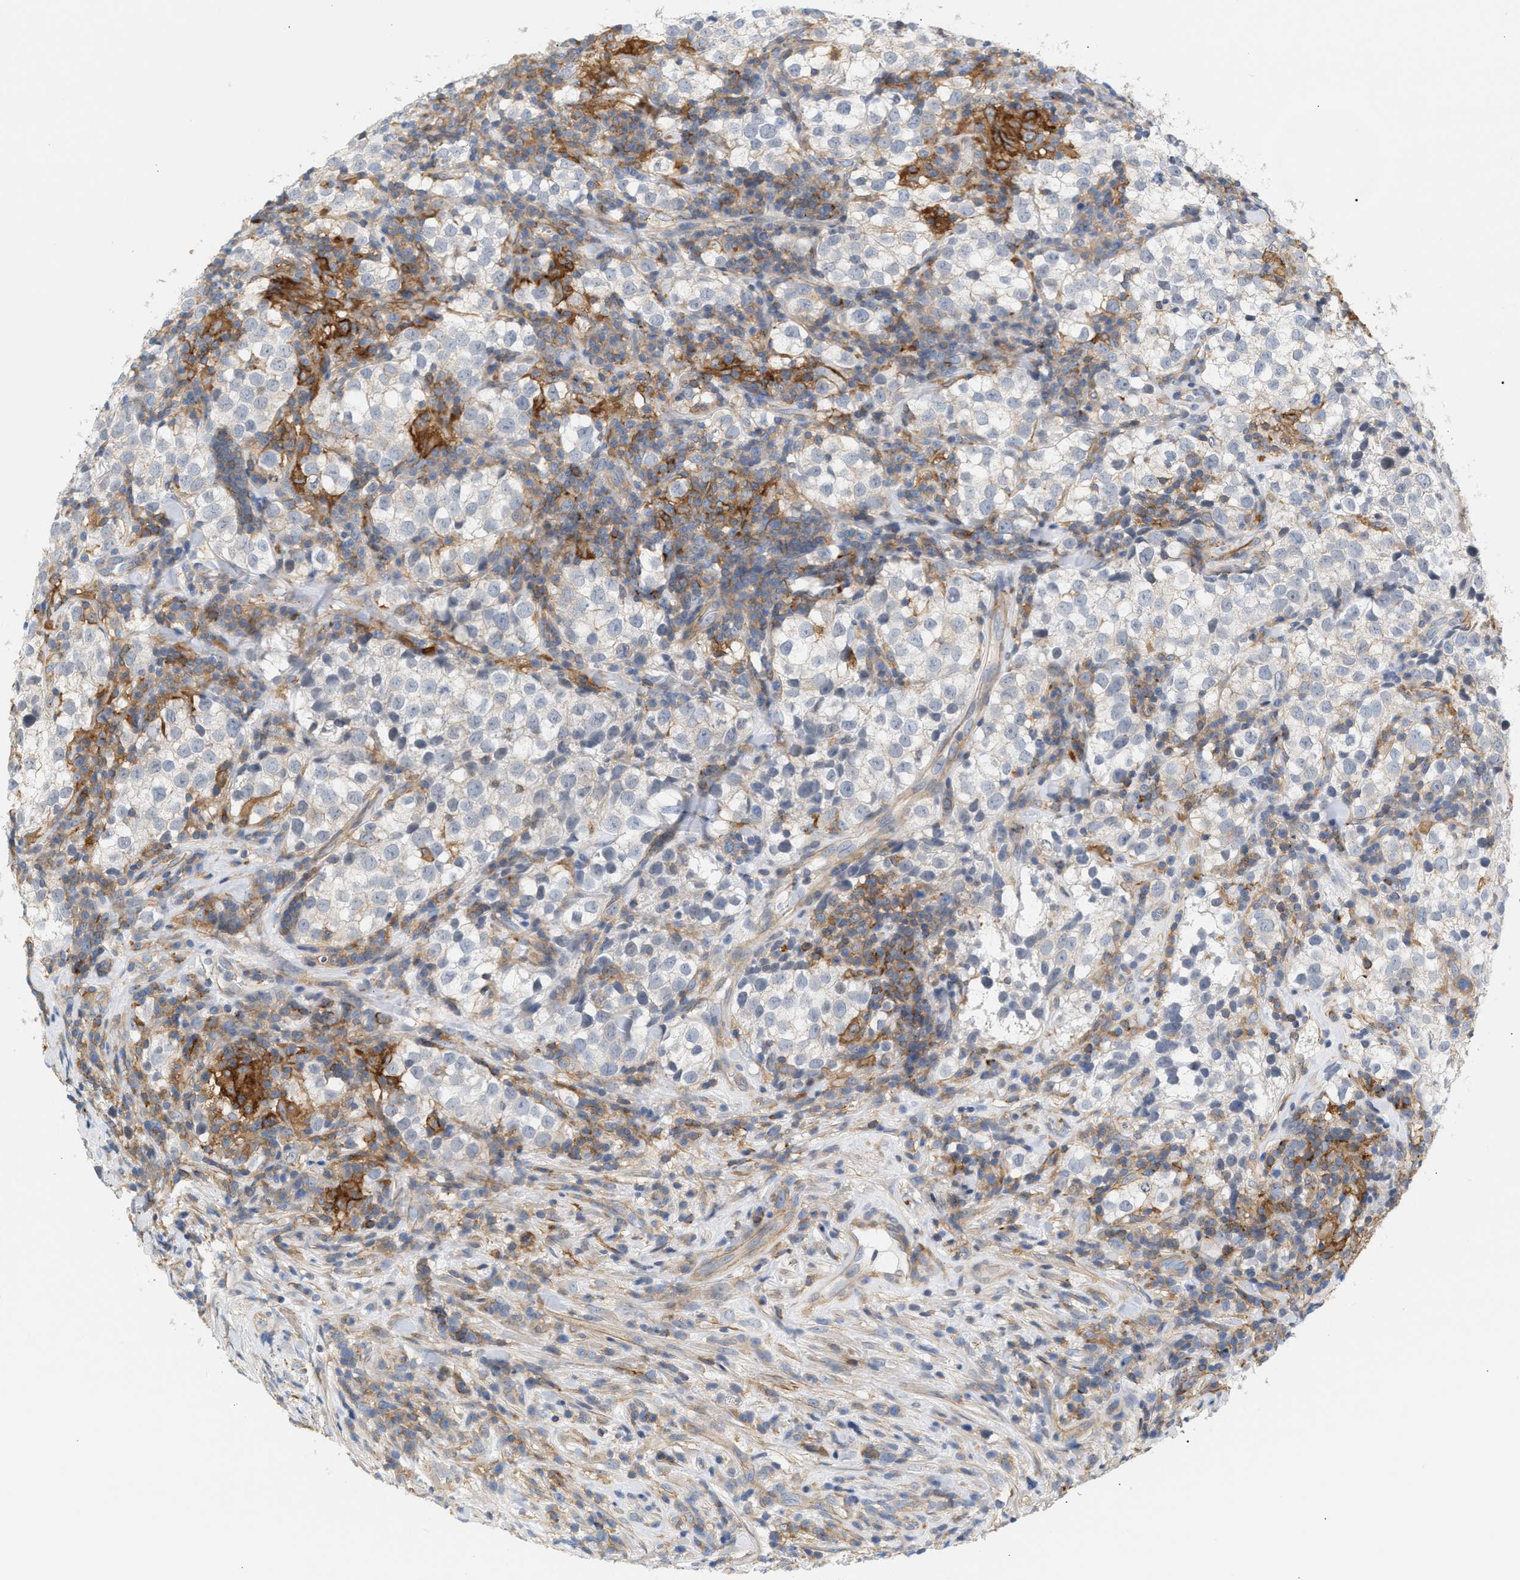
{"staining": {"intensity": "negative", "quantity": "none", "location": "none"}, "tissue": "testis cancer", "cell_type": "Tumor cells", "image_type": "cancer", "snomed": [{"axis": "morphology", "description": "Seminoma, NOS"}, {"axis": "morphology", "description": "Carcinoma, Embryonal, NOS"}, {"axis": "topography", "description": "Testis"}], "caption": "Image shows no significant protein expression in tumor cells of embryonal carcinoma (testis).", "gene": "LRCH1", "patient": {"sex": "male", "age": 36}}